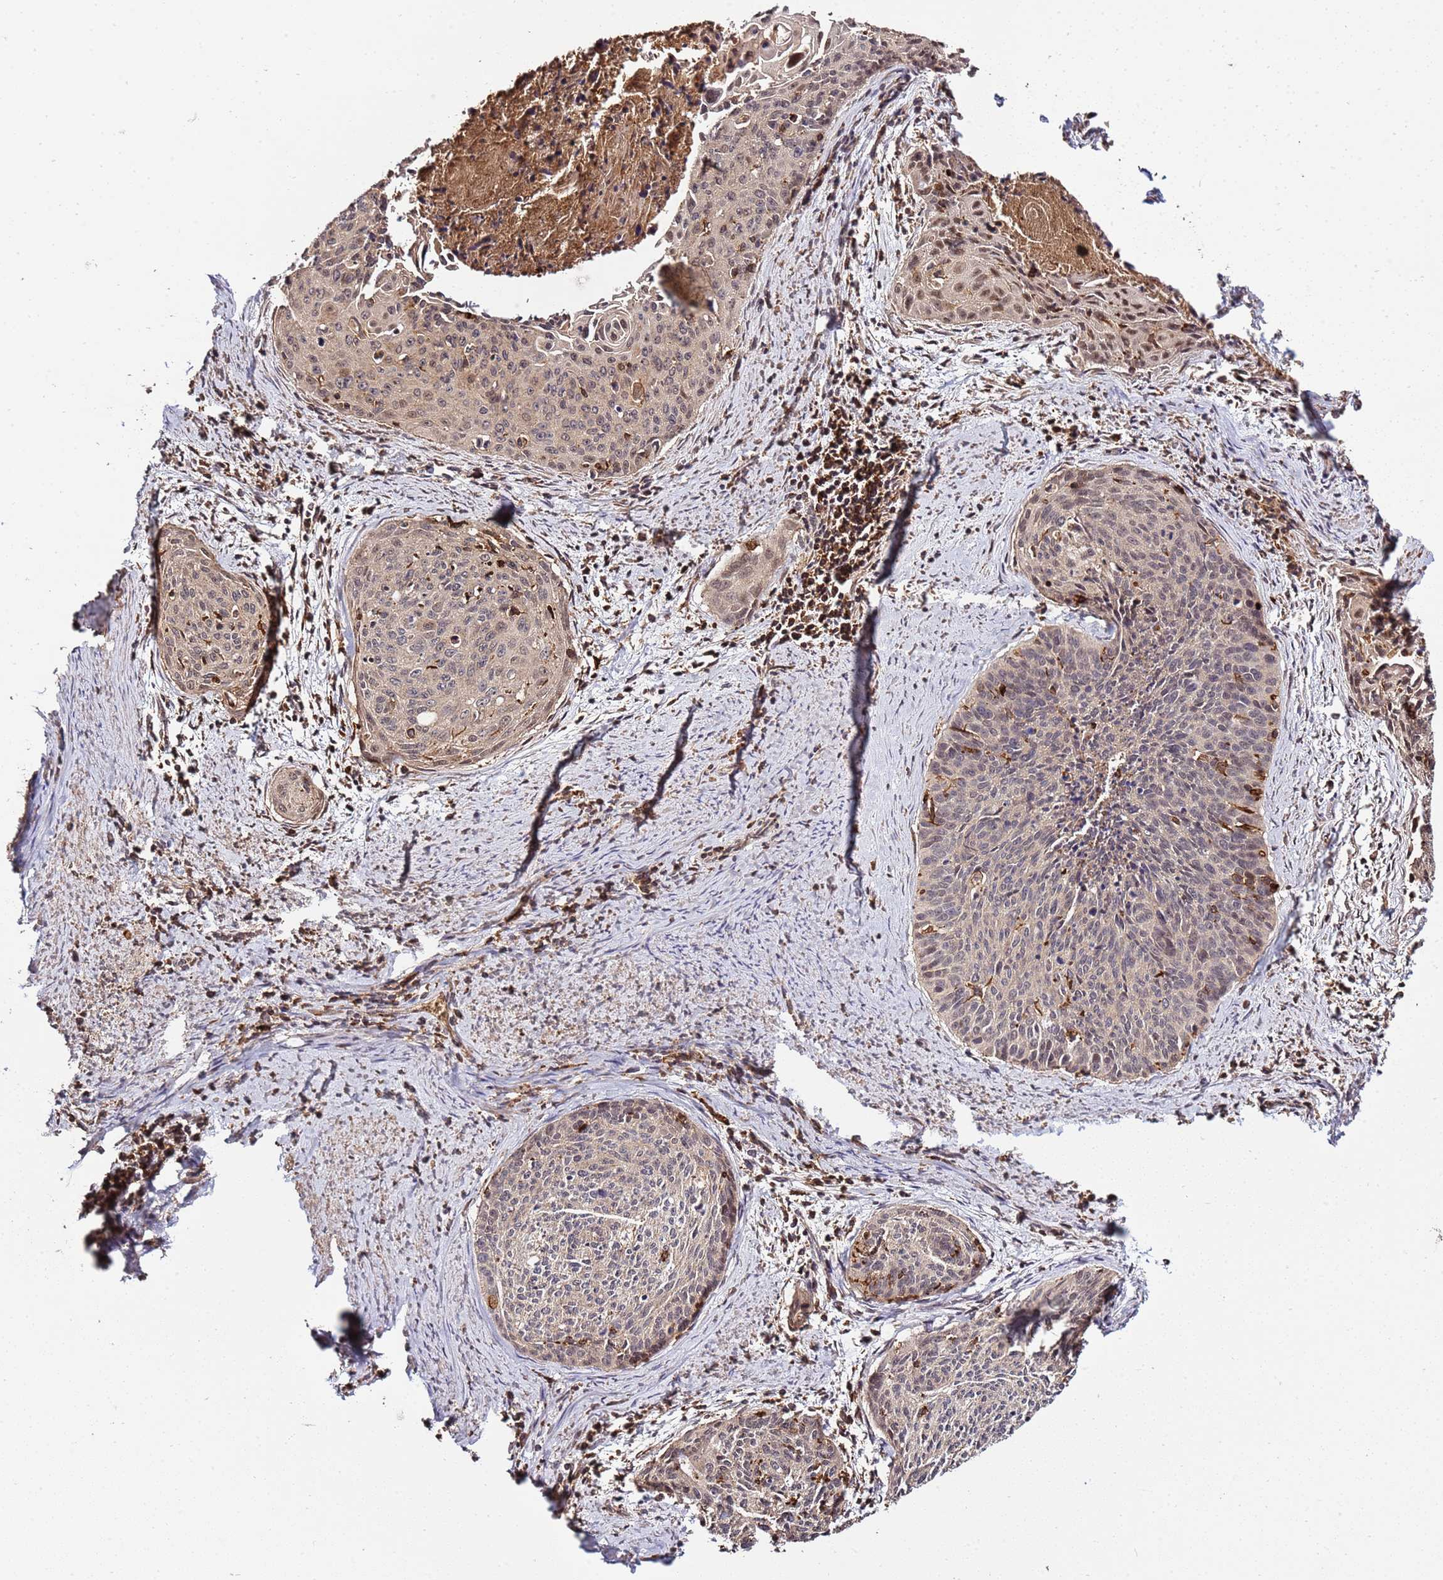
{"staining": {"intensity": "weak", "quantity": "25%-75%", "location": "cytoplasmic/membranous,nuclear"}, "tissue": "cervical cancer", "cell_type": "Tumor cells", "image_type": "cancer", "snomed": [{"axis": "morphology", "description": "Squamous cell carcinoma, NOS"}, {"axis": "topography", "description": "Cervix"}], "caption": "Weak cytoplasmic/membranous and nuclear expression for a protein is identified in about 25%-75% of tumor cells of cervical cancer using immunohistochemistry (IHC).", "gene": "ZNF624", "patient": {"sex": "female", "age": 55}}